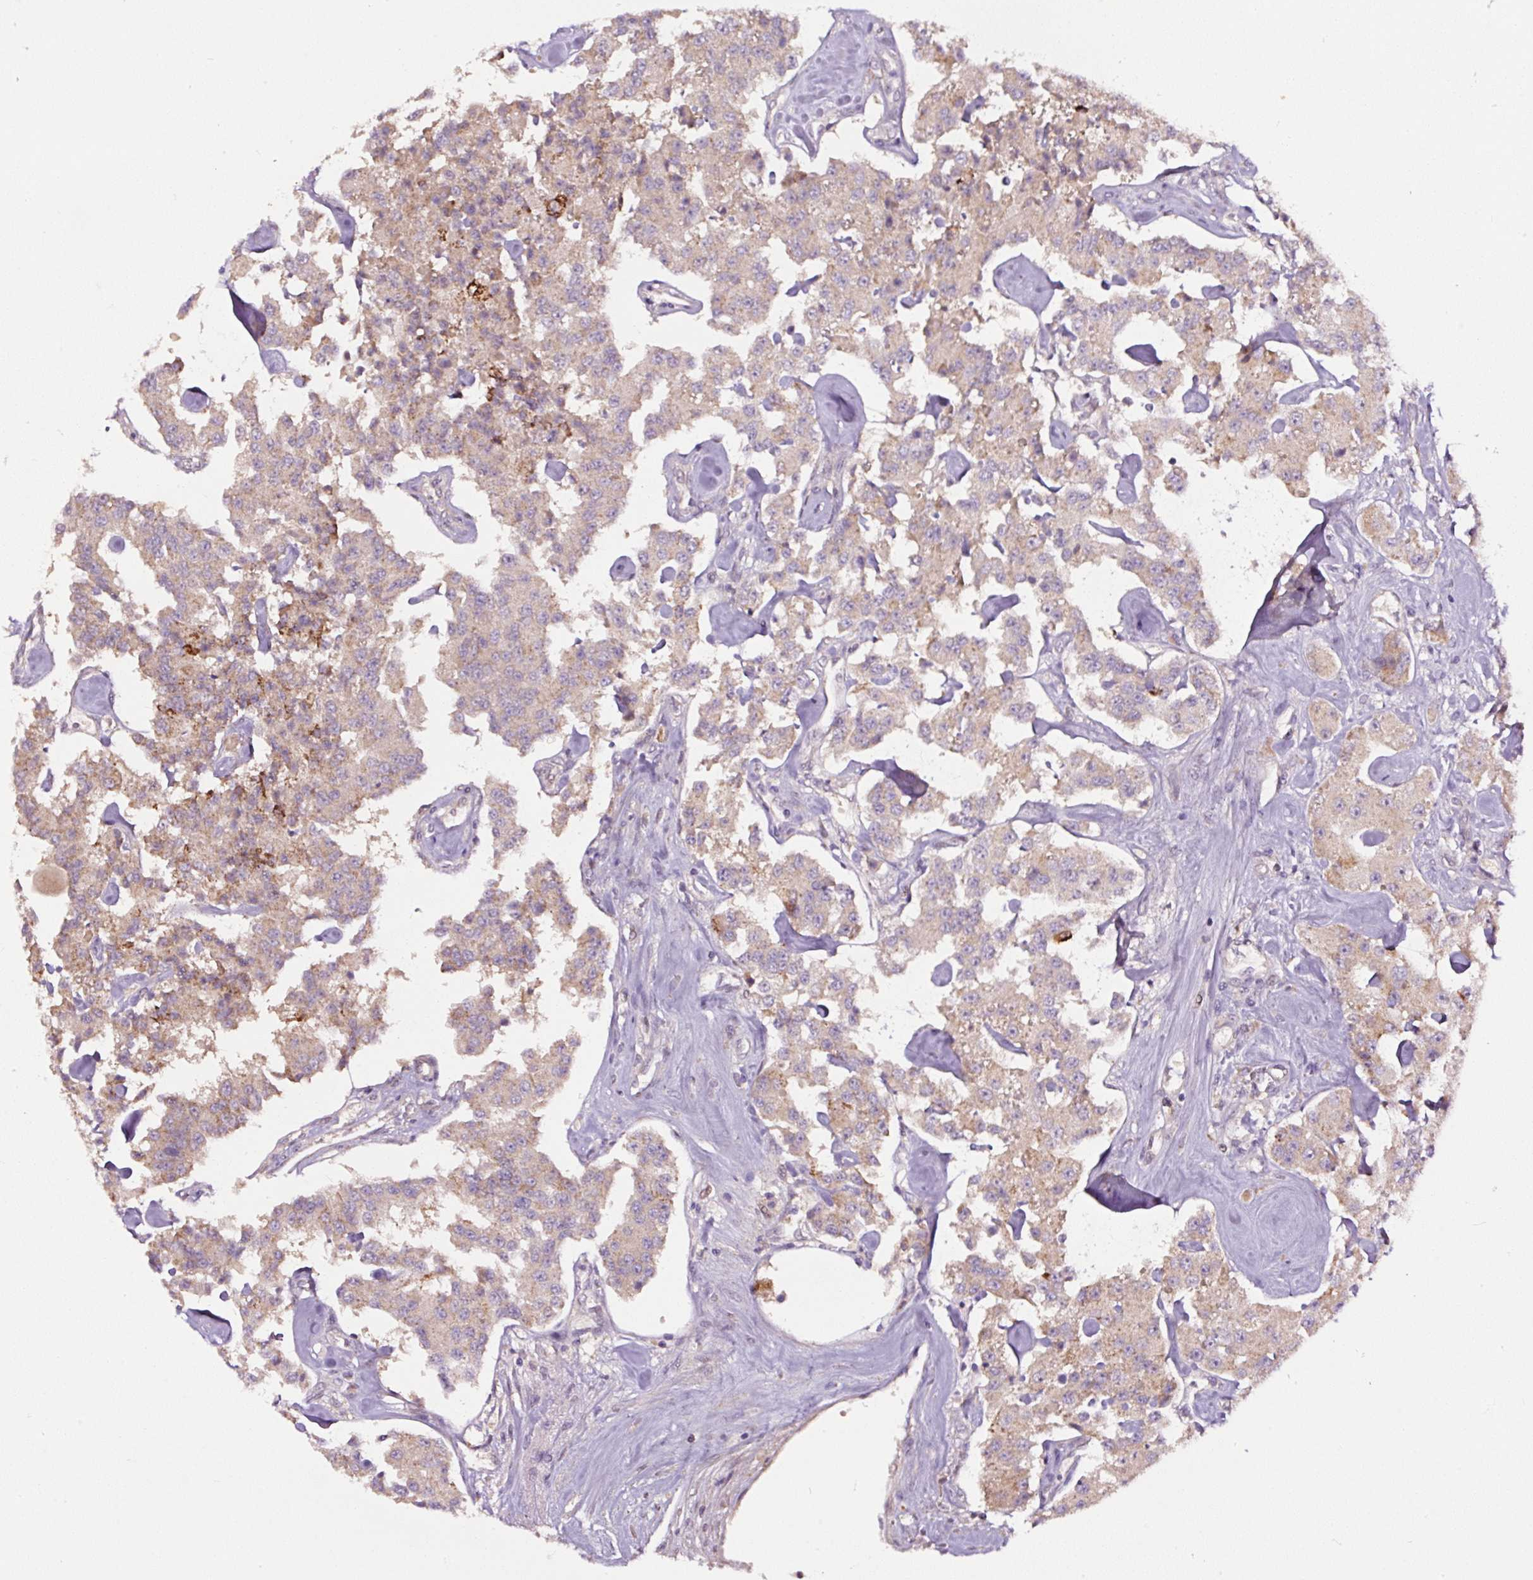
{"staining": {"intensity": "weak", "quantity": "25%-75%", "location": "cytoplasmic/membranous"}, "tissue": "carcinoid", "cell_type": "Tumor cells", "image_type": "cancer", "snomed": [{"axis": "morphology", "description": "Carcinoid, malignant, NOS"}, {"axis": "topography", "description": "Pancreas"}], "caption": "Brown immunohistochemical staining in malignant carcinoid displays weak cytoplasmic/membranous staining in approximately 25%-75% of tumor cells.", "gene": "LRRC24", "patient": {"sex": "male", "age": 41}}